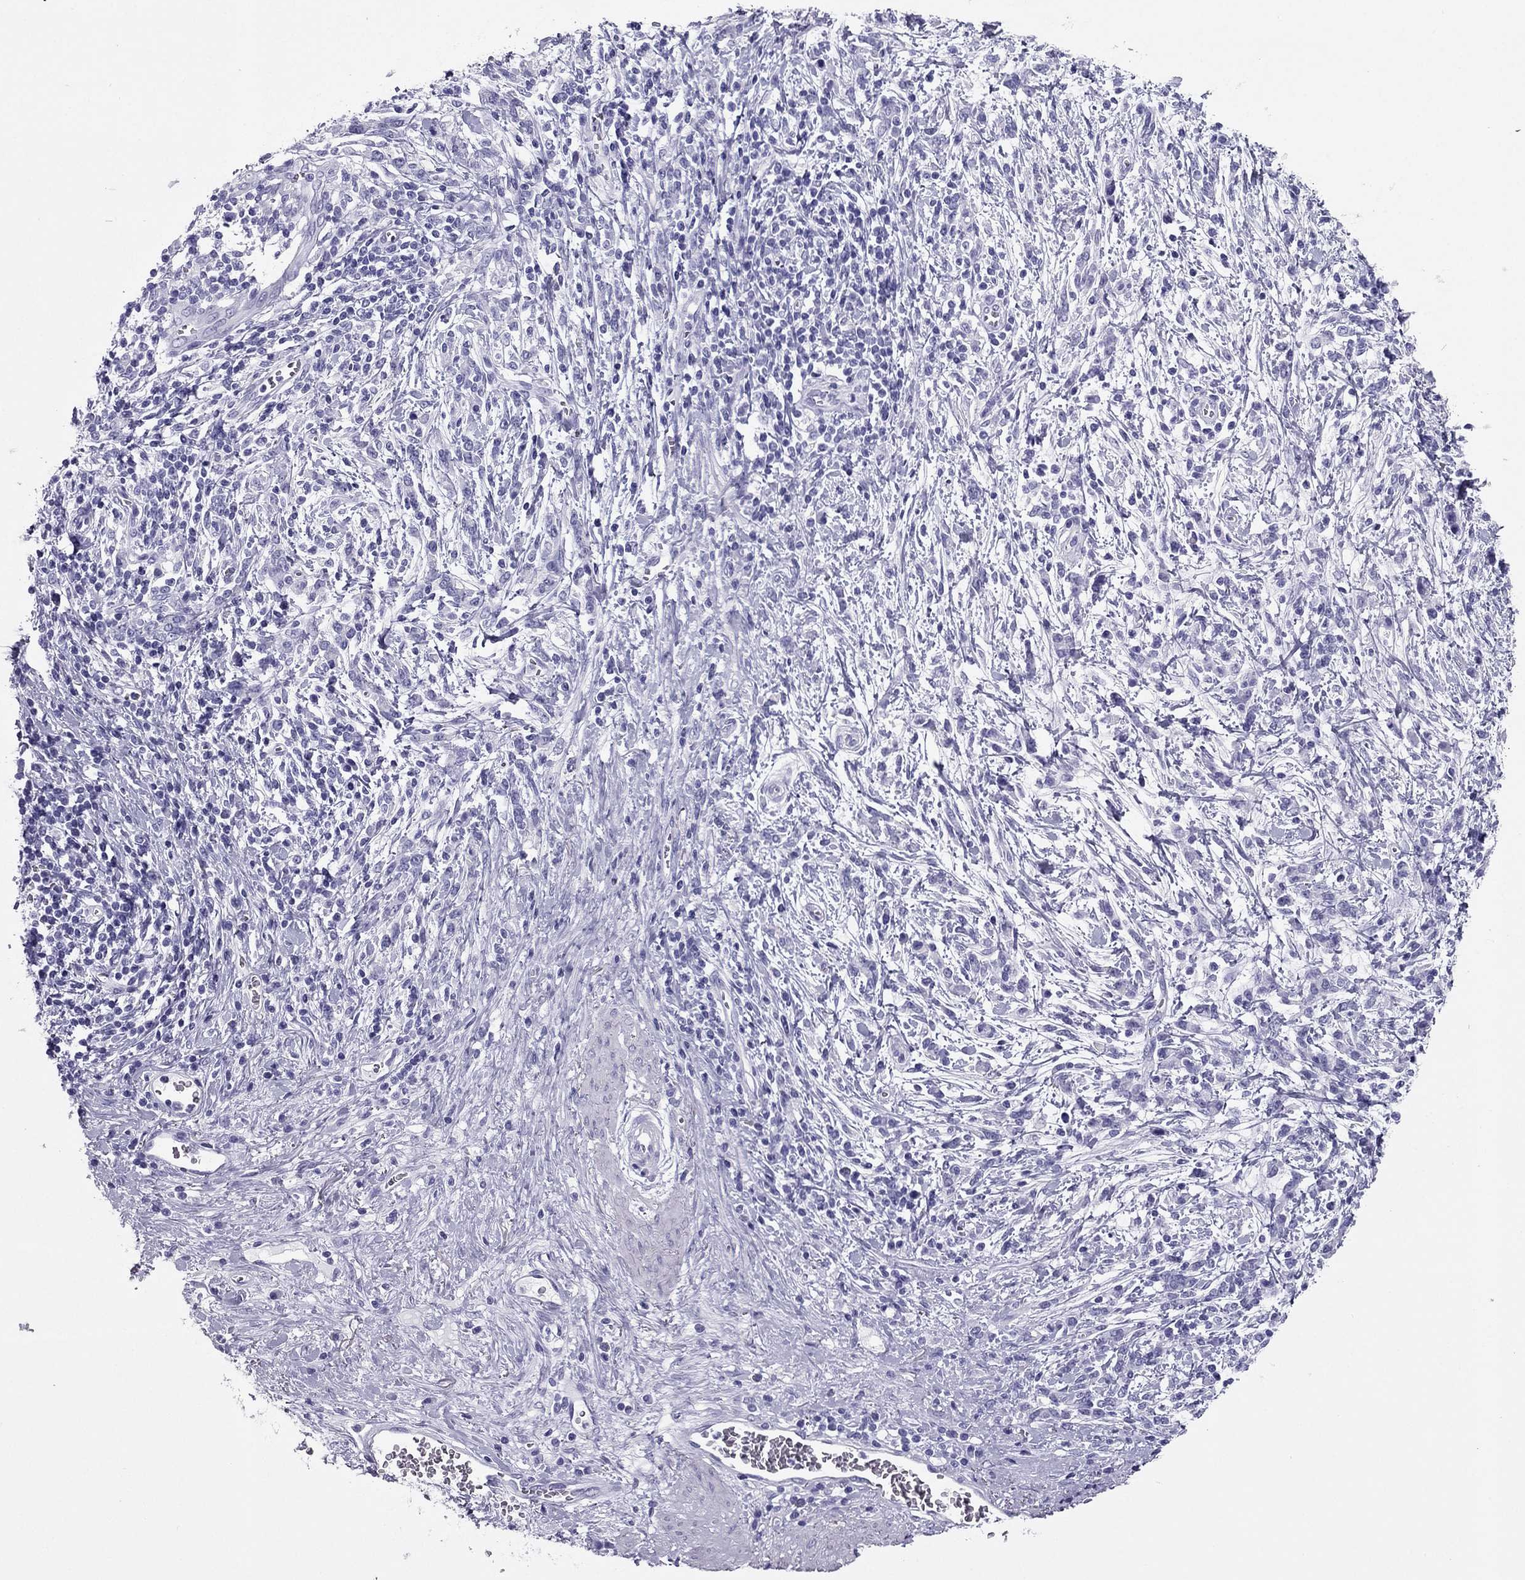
{"staining": {"intensity": "negative", "quantity": "none", "location": "none"}, "tissue": "stomach cancer", "cell_type": "Tumor cells", "image_type": "cancer", "snomed": [{"axis": "morphology", "description": "Adenocarcinoma, NOS"}, {"axis": "topography", "description": "Stomach"}], "caption": "There is no significant positivity in tumor cells of stomach cancer.", "gene": "PDE6A", "patient": {"sex": "female", "age": 57}}